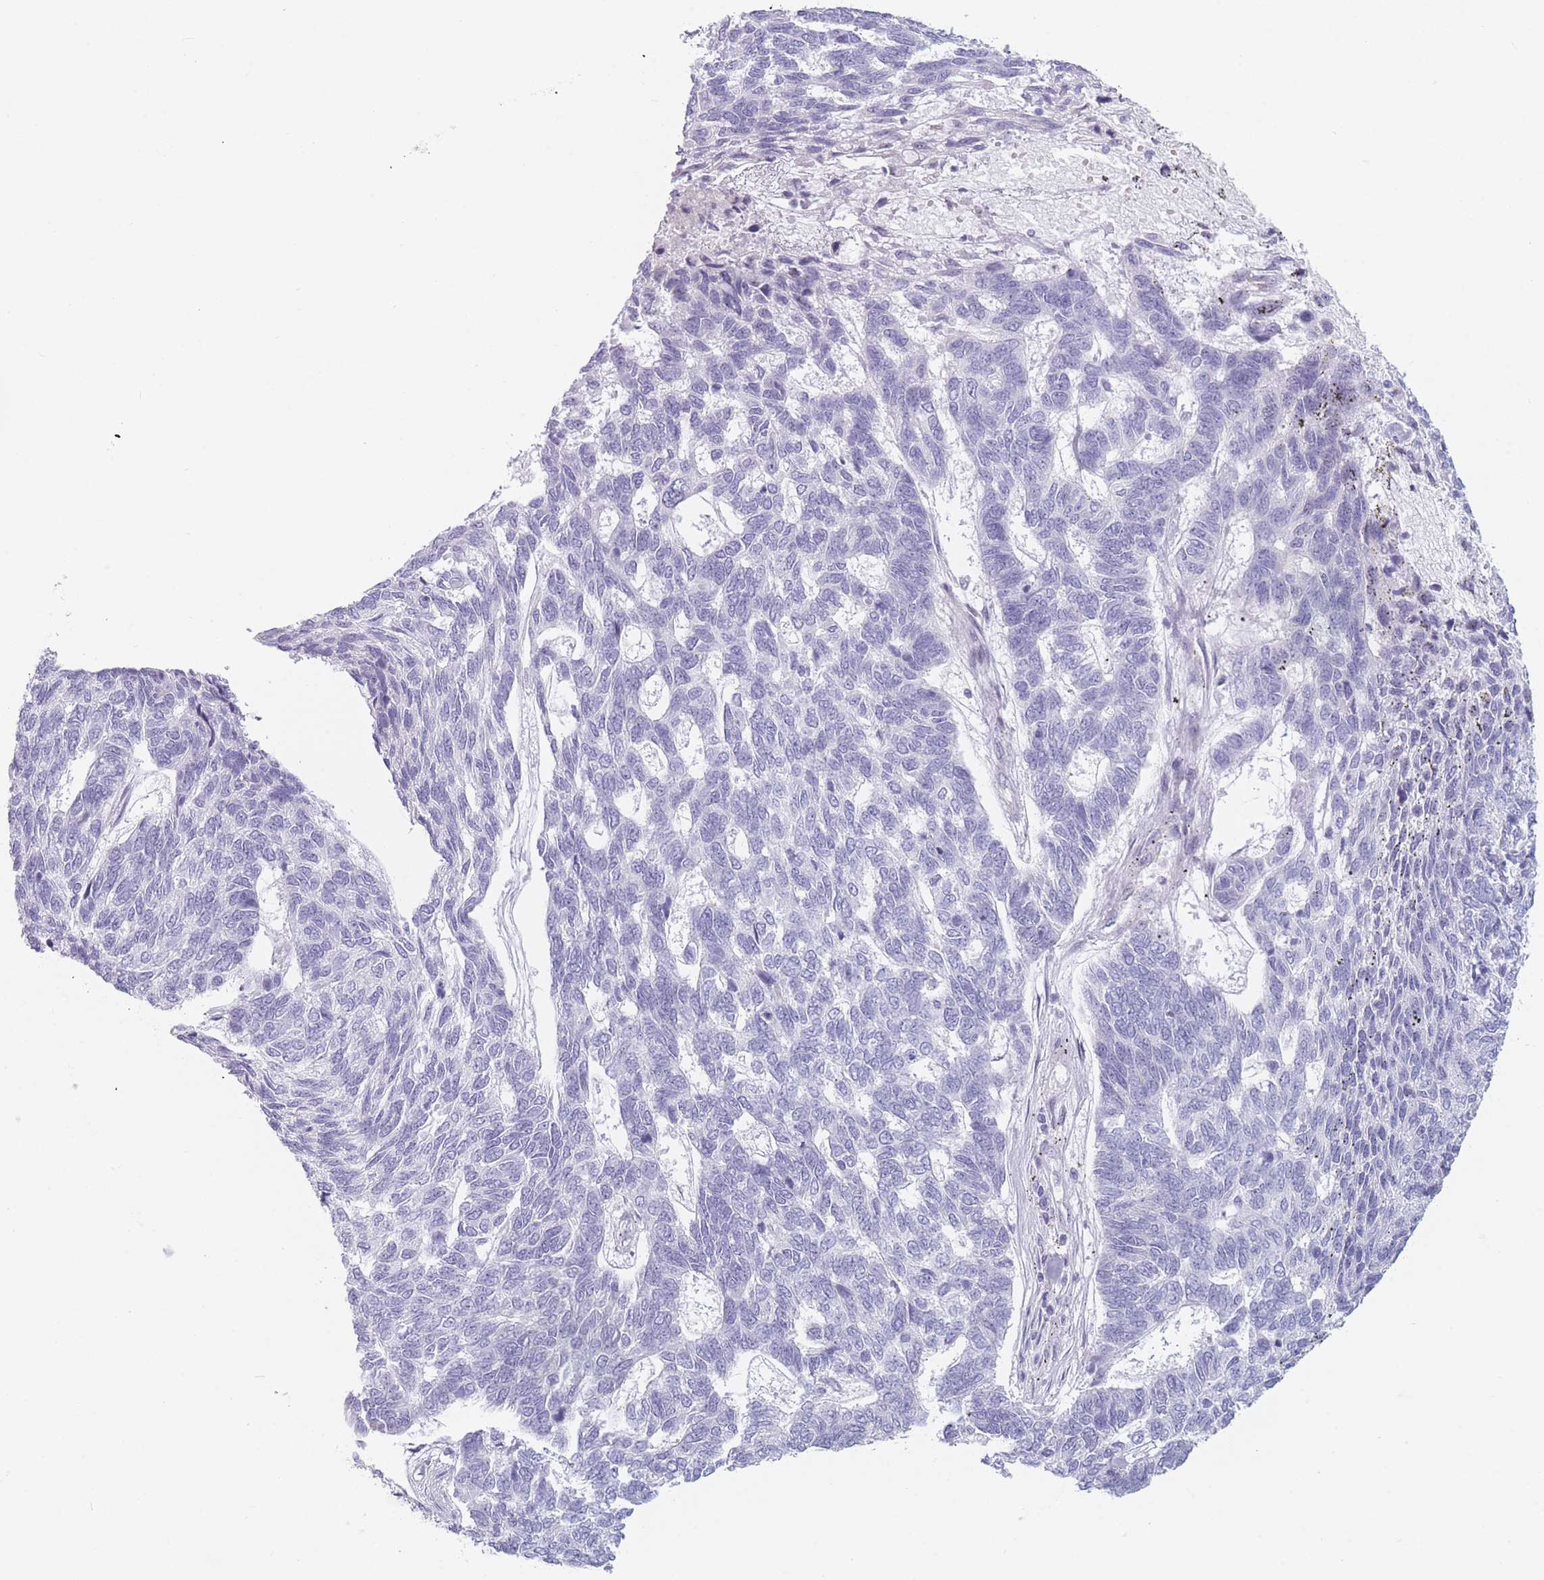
{"staining": {"intensity": "negative", "quantity": "none", "location": "none"}, "tissue": "skin cancer", "cell_type": "Tumor cells", "image_type": "cancer", "snomed": [{"axis": "morphology", "description": "Basal cell carcinoma"}, {"axis": "topography", "description": "Skin"}], "caption": "Immunohistochemistry (IHC) of skin cancer displays no staining in tumor cells.", "gene": "PLEKHG2", "patient": {"sex": "female", "age": 65}}